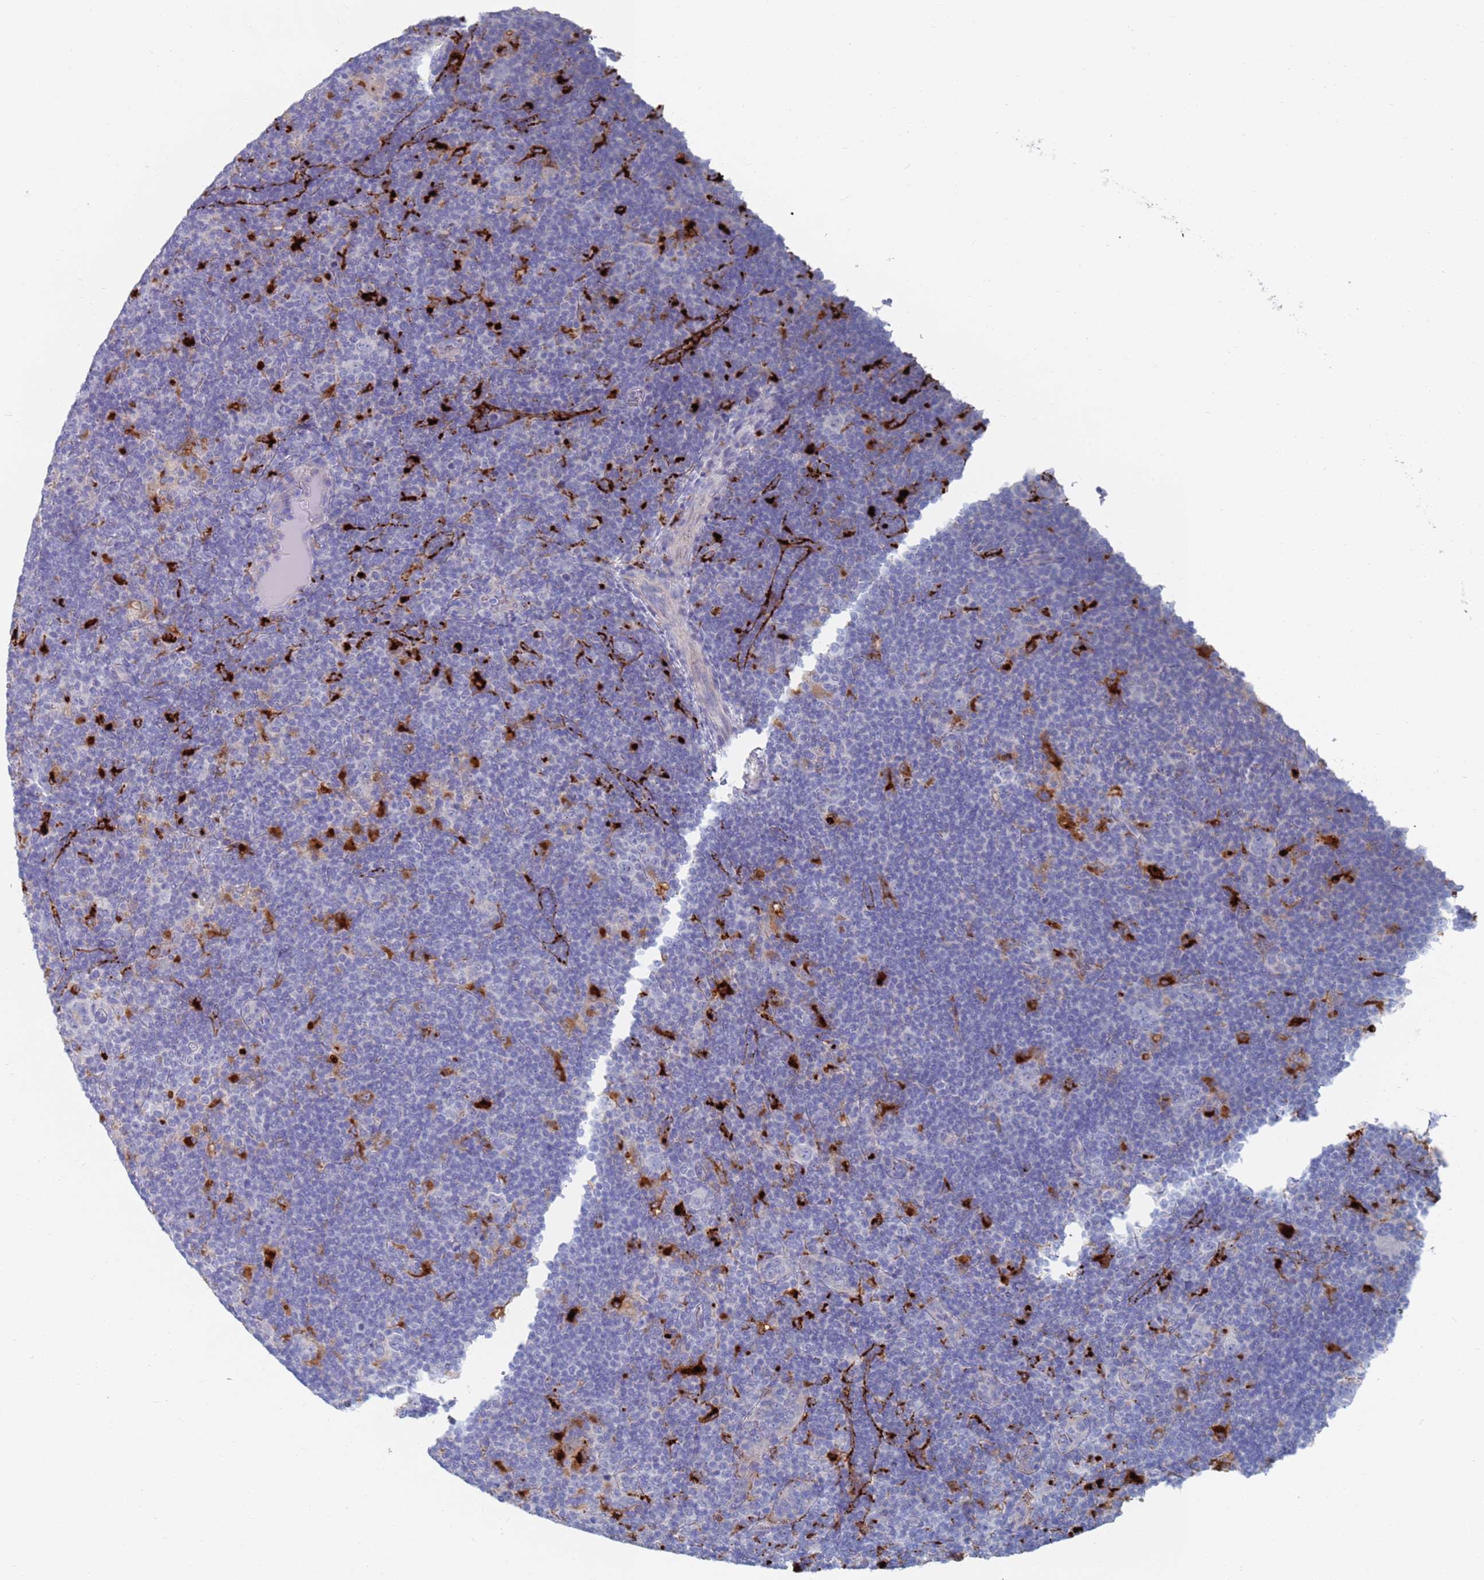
{"staining": {"intensity": "negative", "quantity": "none", "location": "none"}, "tissue": "lymphoma", "cell_type": "Tumor cells", "image_type": "cancer", "snomed": [{"axis": "morphology", "description": "Hodgkin's disease, NOS"}, {"axis": "topography", "description": "Lymph node"}], "caption": "An immunohistochemistry (IHC) micrograph of lymphoma is shown. There is no staining in tumor cells of lymphoma.", "gene": "FUCA1", "patient": {"sex": "female", "age": 57}}